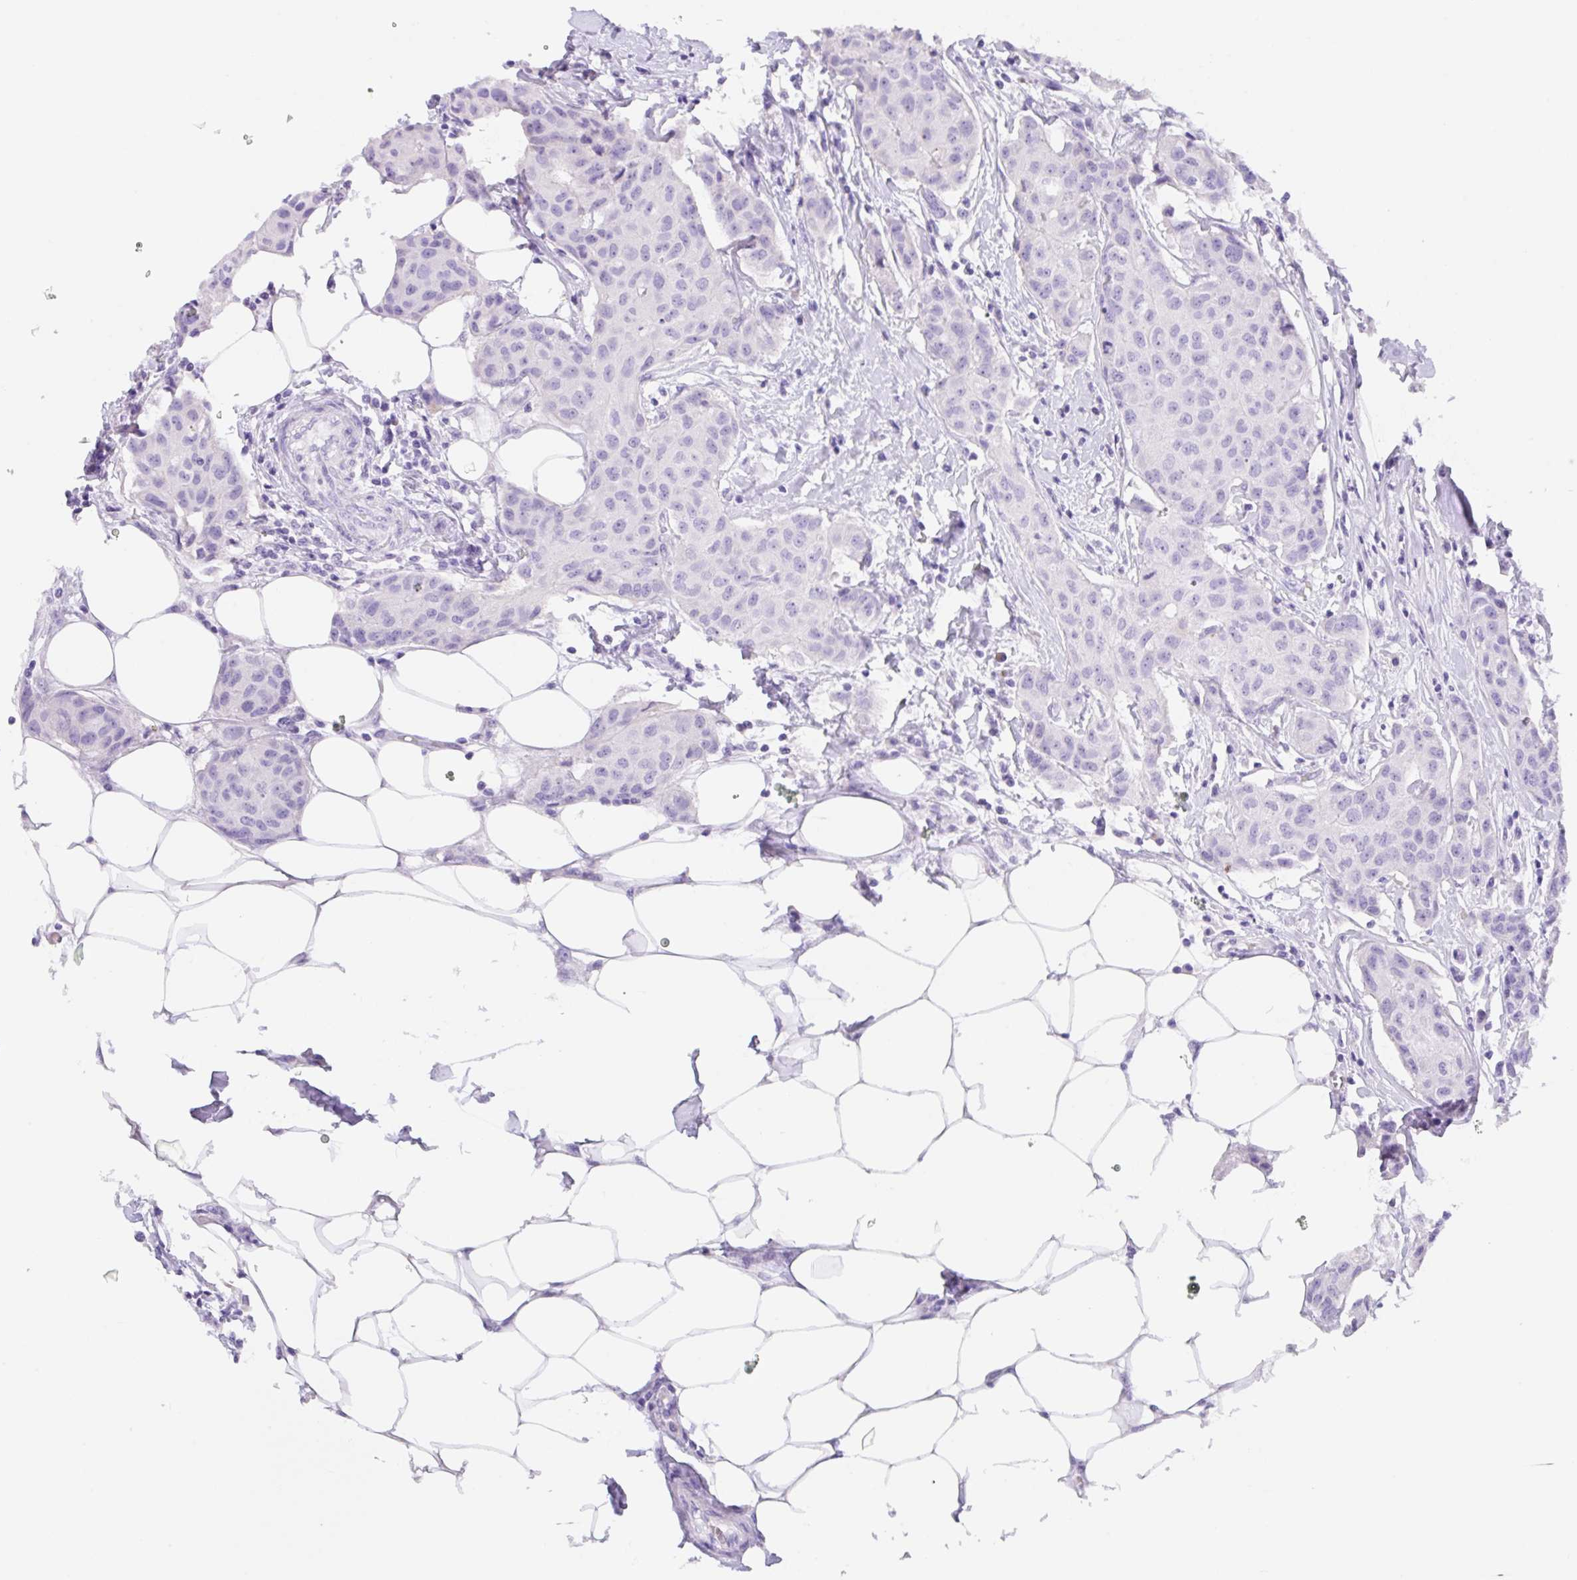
{"staining": {"intensity": "negative", "quantity": "none", "location": "none"}, "tissue": "breast cancer", "cell_type": "Tumor cells", "image_type": "cancer", "snomed": [{"axis": "morphology", "description": "Duct carcinoma"}, {"axis": "topography", "description": "Breast"}, {"axis": "topography", "description": "Lymph node"}], "caption": "High magnification brightfield microscopy of breast cancer (intraductal carcinoma) stained with DAB (3,3'-diaminobenzidine) (brown) and counterstained with hematoxylin (blue): tumor cells show no significant positivity.", "gene": "KLK8", "patient": {"sex": "female", "age": 80}}